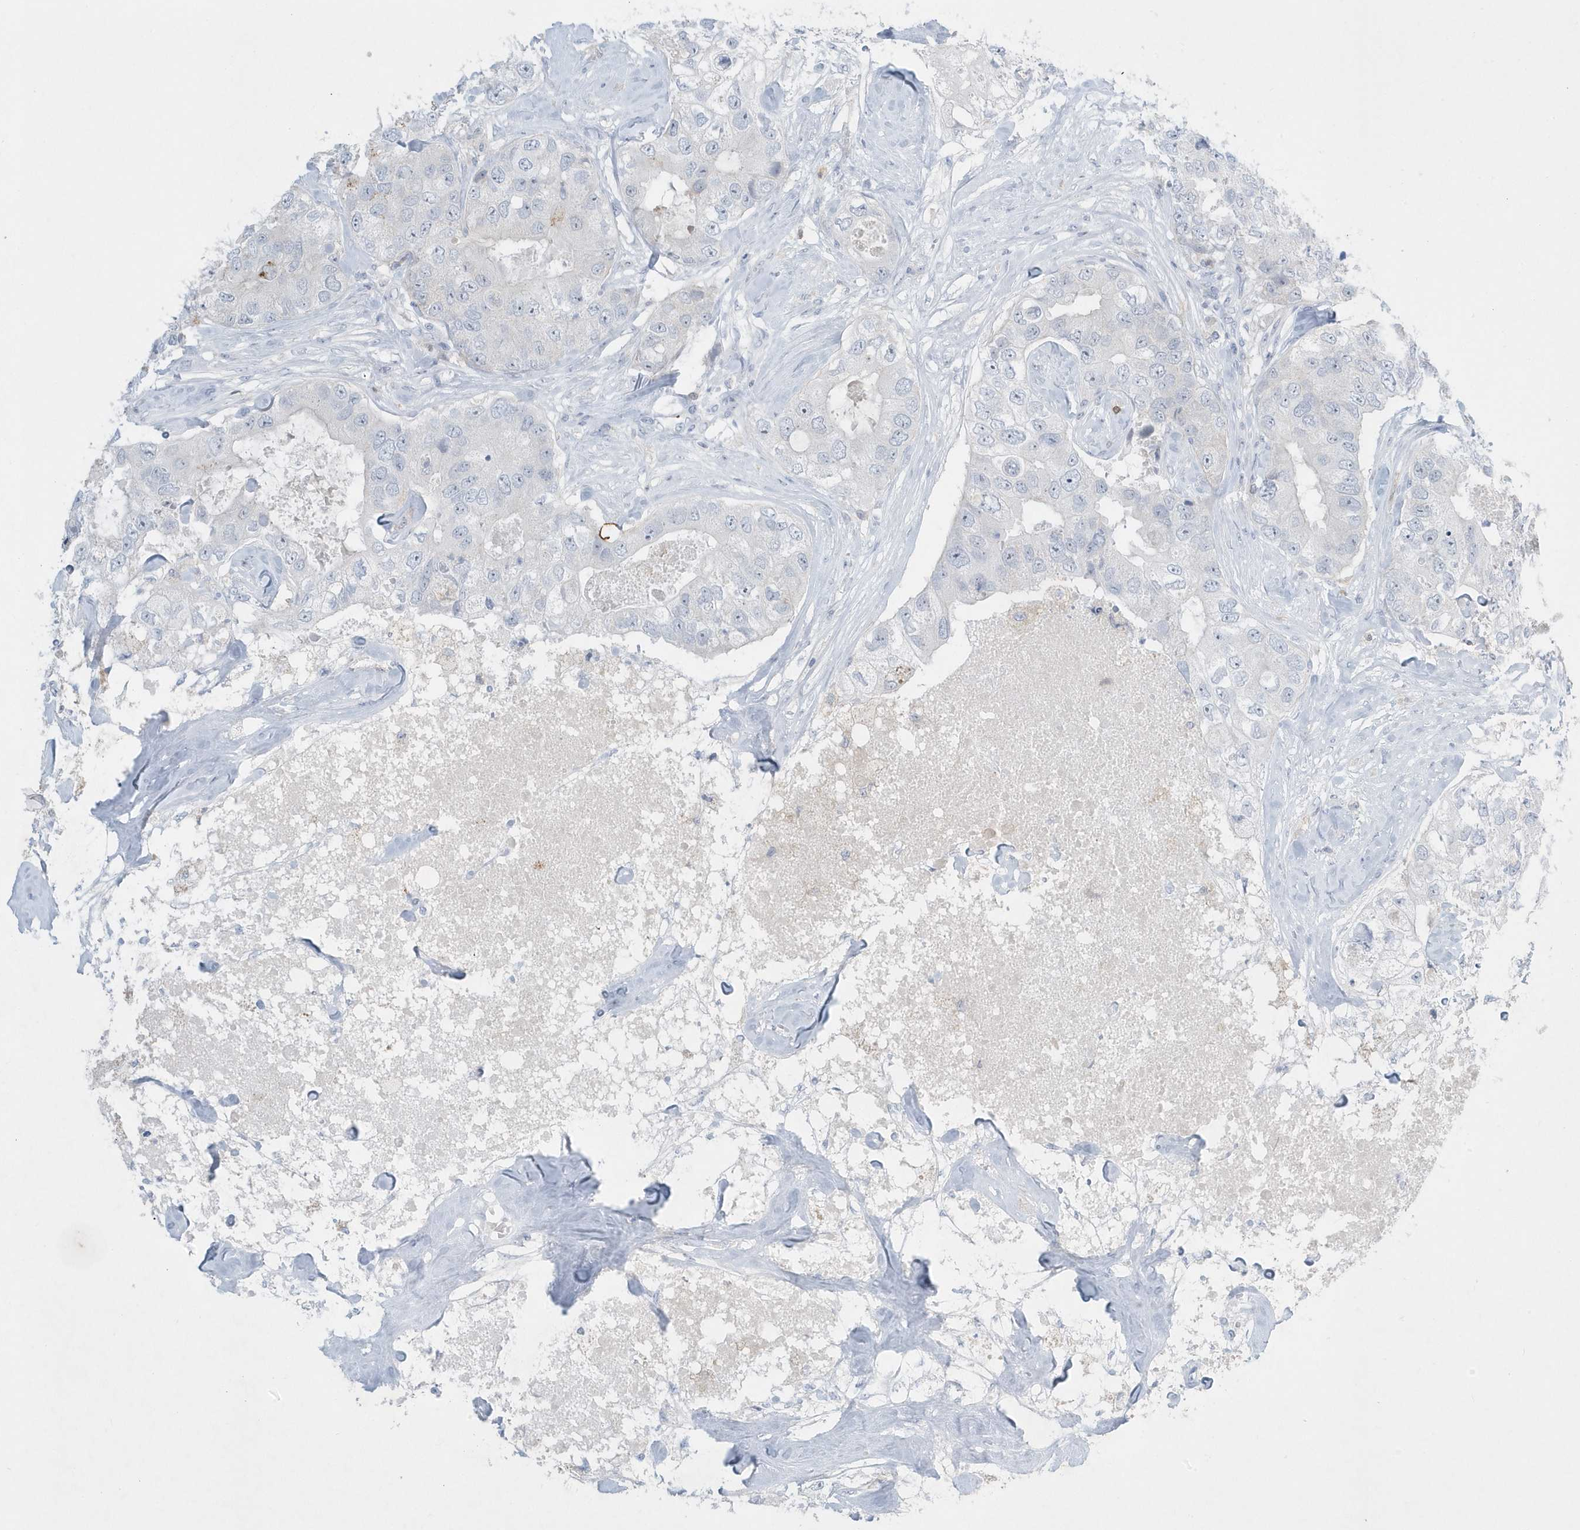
{"staining": {"intensity": "negative", "quantity": "none", "location": "none"}, "tissue": "breast cancer", "cell_type": "Tumor cells", "image_type": "cancer", "snomed": [{"axis": "morphology", "description": "Duct carcinoma"}, {"axis": "topography", "description": "Breast"}], "caption": "An immunohistochemistry (IHC) histopathology image of infiltrating ductal carcinoma (breast) is shown. There is no staining in tumor cells of infiltrating ductal carcinoma (breast).", "gene": "PSD4", "patient": {"sex": "female", "age": 62}}